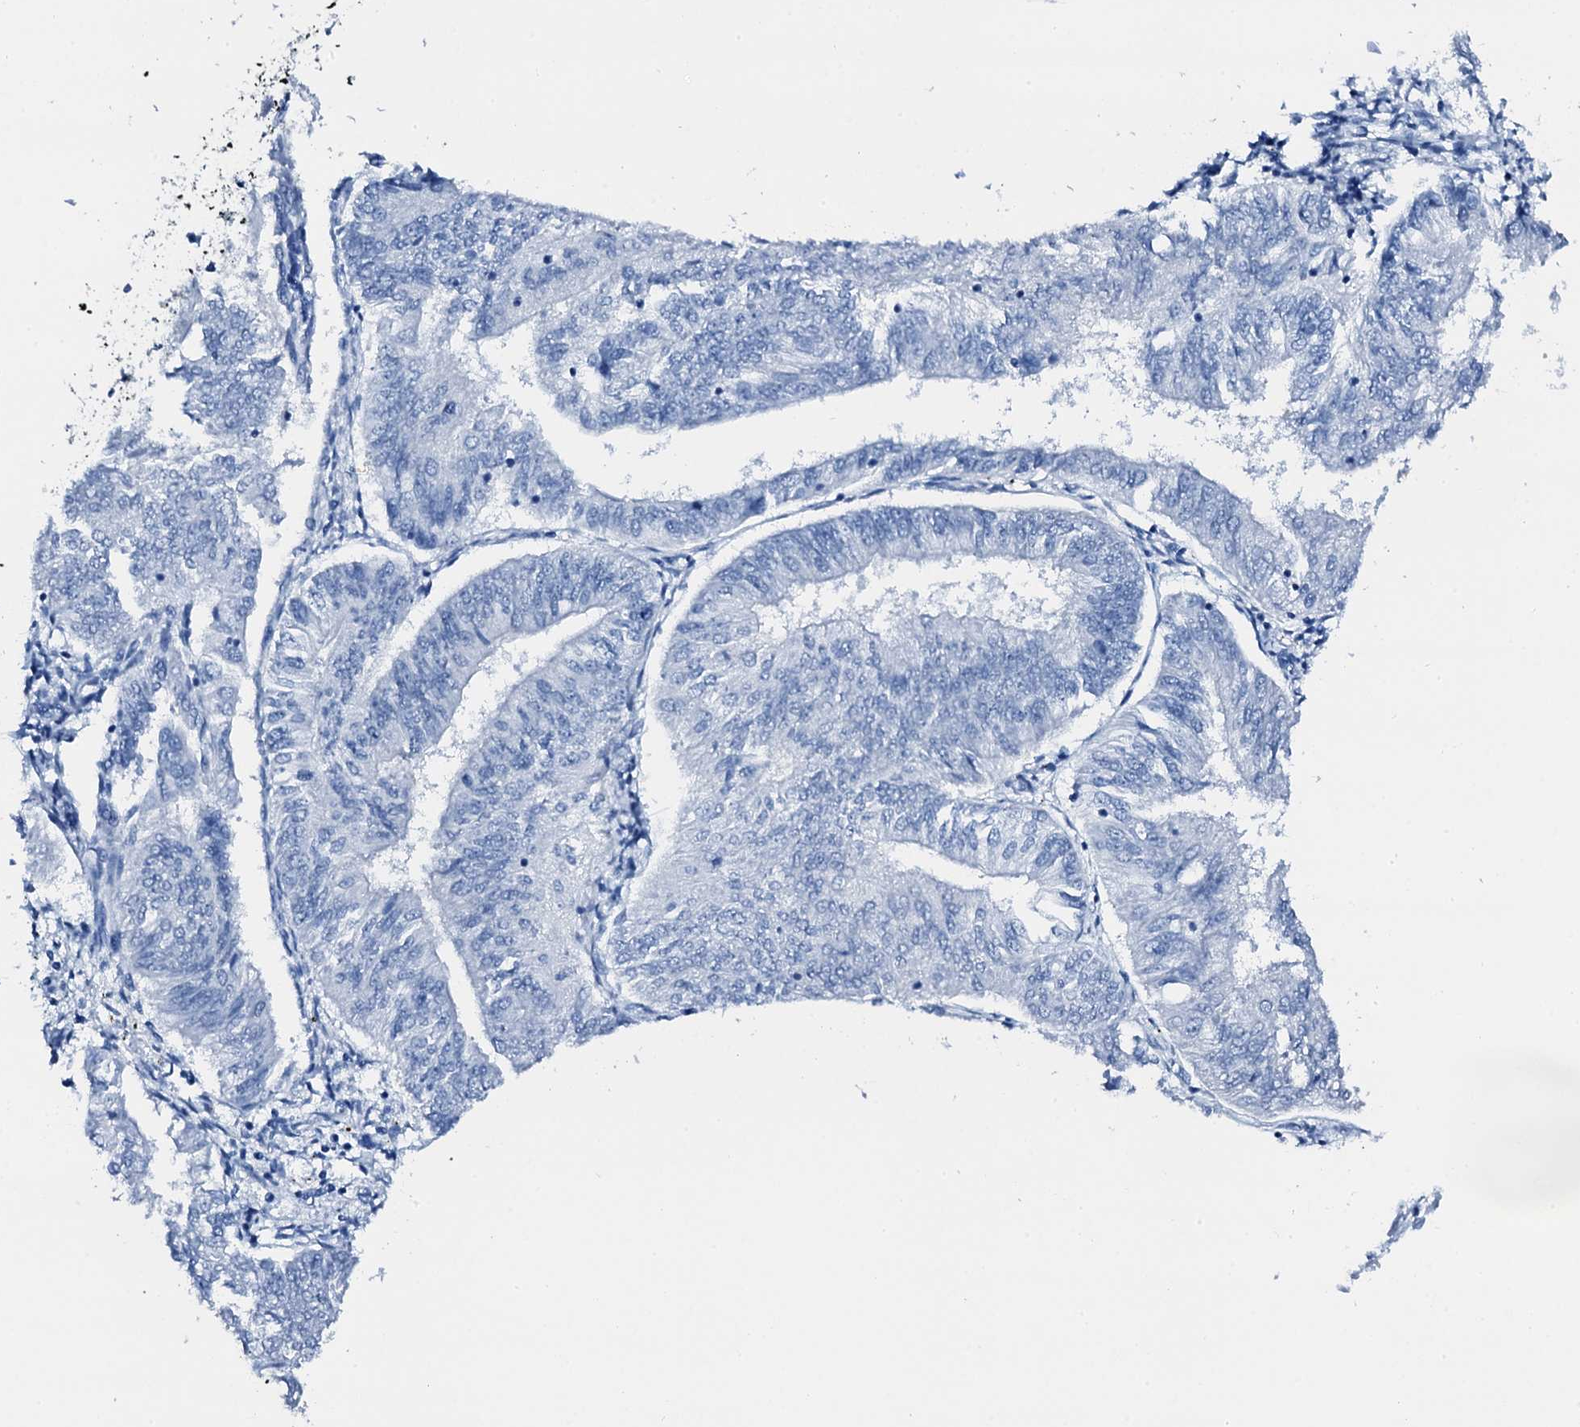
{"staining": {"intensity": "negative", "quantity": "none", "location": "none"}, "tissue": "endometrial cancer", "cell_type": "Tumor cells", "image_type": "cancer", "snomed": [{"axis": "morphology", "description": "Adenocarcinoma, NOS"}, {"axis": "topography", "description": "Endometrium"}], "caption": "This image is of endometrial cancer stained with IHC to label a protein in brown with the nuclei are counter-stained blue. There is no positivity in tumor cells. (IHC, brightfield microscopy, high magnification).", "gene": "PTH", "patient": {"sex": "female", "age": 58}}